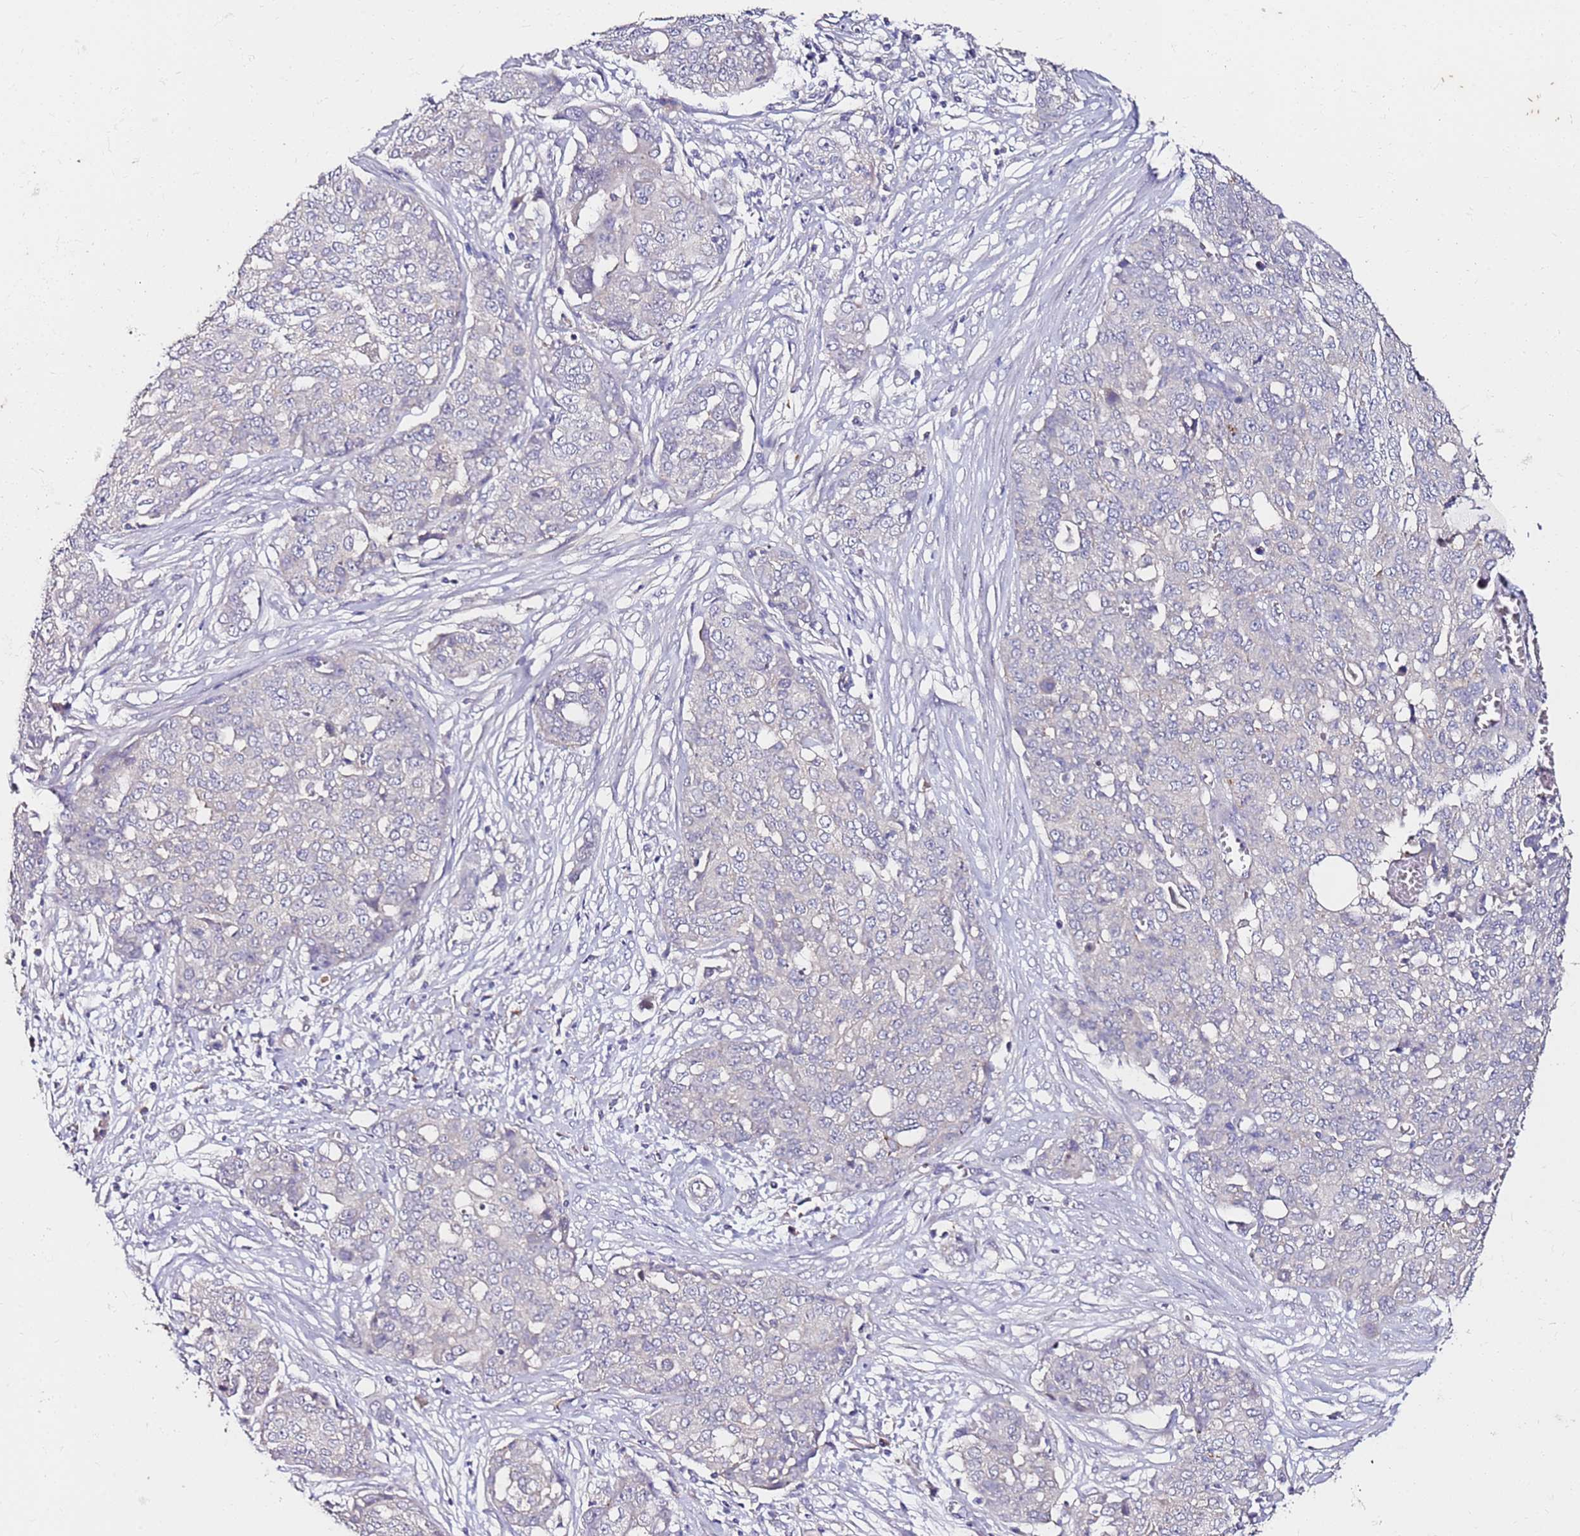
{"staining": {"intensity": "negative", "quantity": "none", "location": "none"}, "tissue": "ovarian cancer", "cell_type": "Tumor cells", "image_type": "cancer", "snomed": [{"axis": "morphology", "description": "Cystadenocarcinoma, serous, NOS"}, {"axis": "topography", "description": "Soft tissue"}, {"axis": "topography", "description": "Ovary"}], "caption": "High magnification brightfield microscopy of ovarian cancer (serous cystadenocarcinoma) stained with DAB (brown) and counterstained with hematoxylin (blue): tumor cells show no significant staining.", "gene": "SRRM5", "patient": {"sex": "female", "age": 57}}